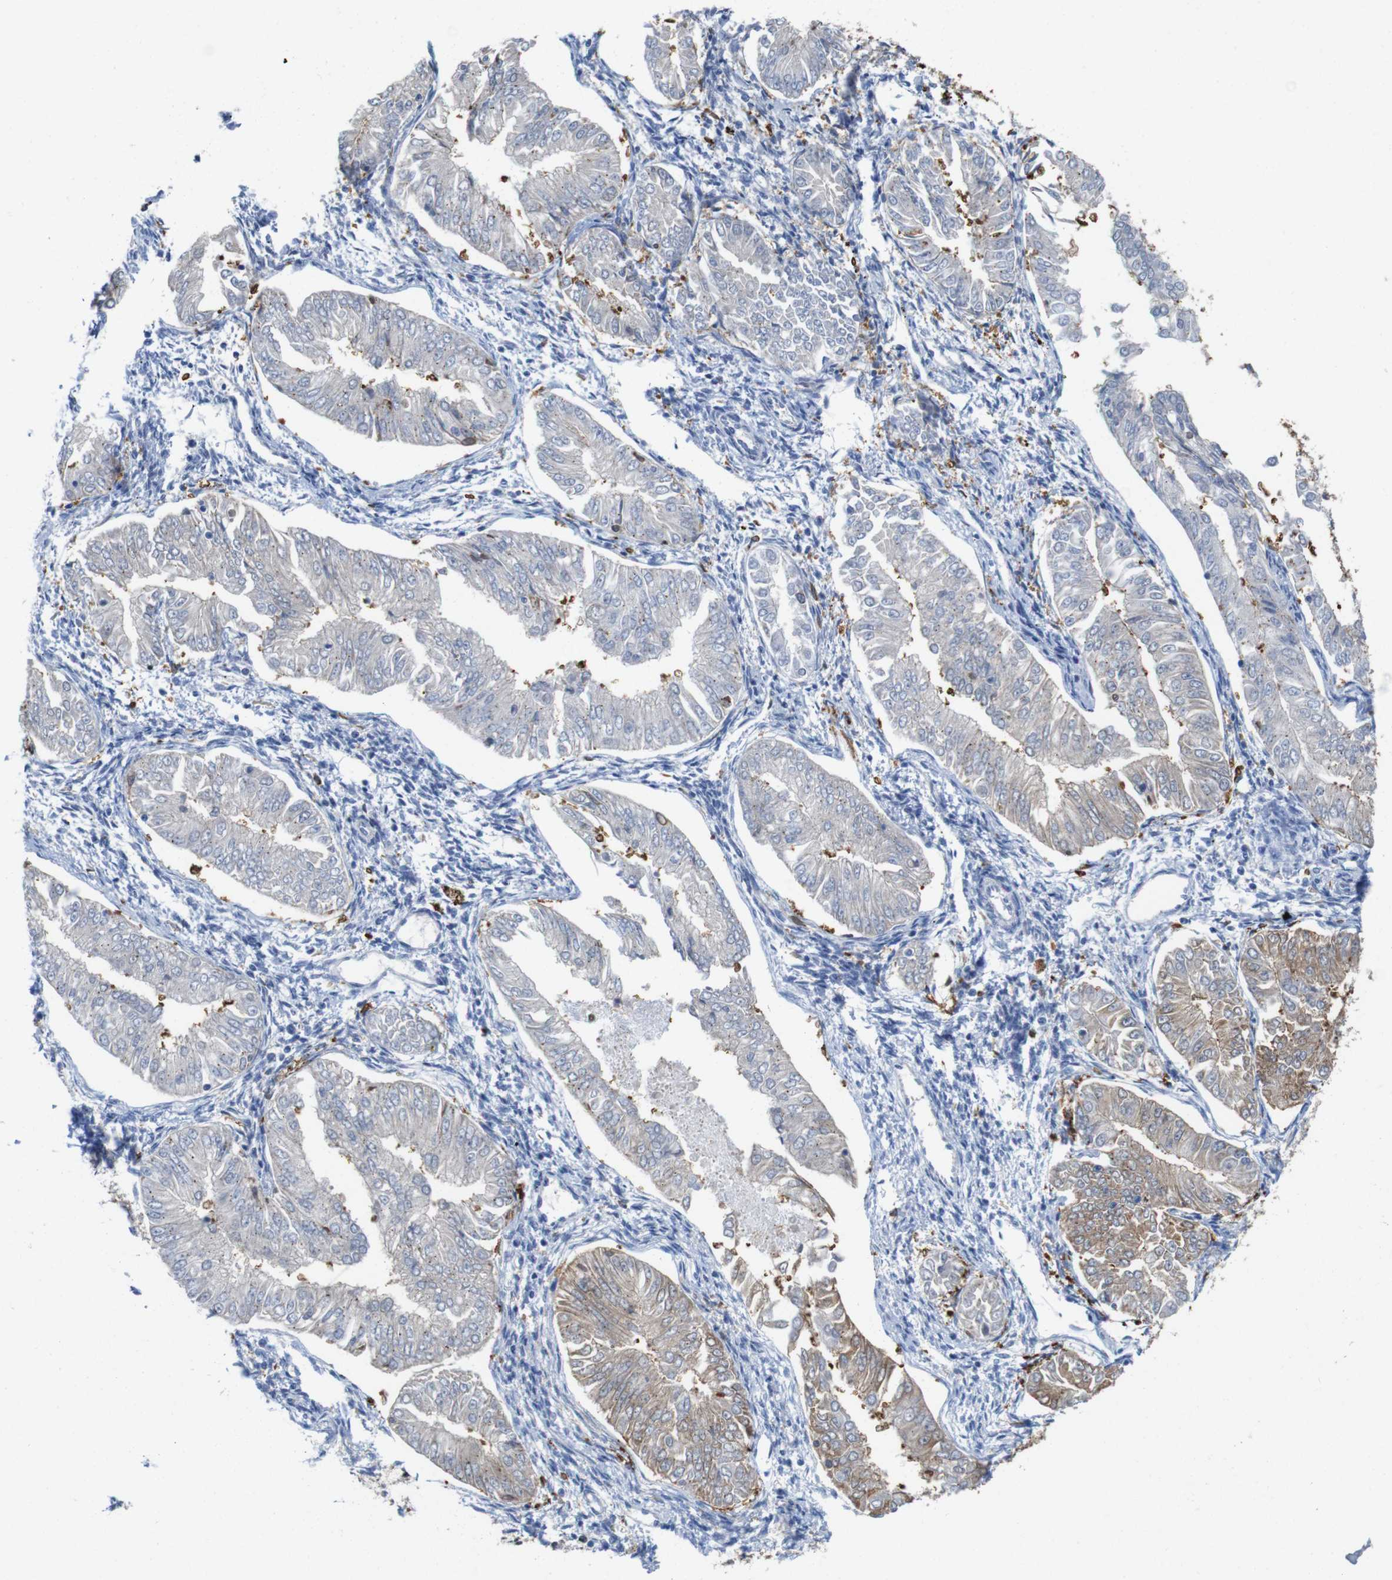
{"staining": {"intensity": "strong", "quantity": "25%-75%", "location": "cytoplasmic/membranous"}, "tissue": "endometrial cancer", "cell_type": "Tumor cells", "image_type": "cancer", "snomed": [{"axis": "morphology", "description": "Adenocarcinoma, NOS"}, {"axis": "topography", "description": "Endometrium"}], "caption": "Brown immunohistochemical staining in adenocarcinoma (endometrial) shows strong cytoplasmic/membranous staining in about 25%-75% of tumor cells.", "gene": "PNMA8A", "patient": {"sex": "female", "age": 53}}